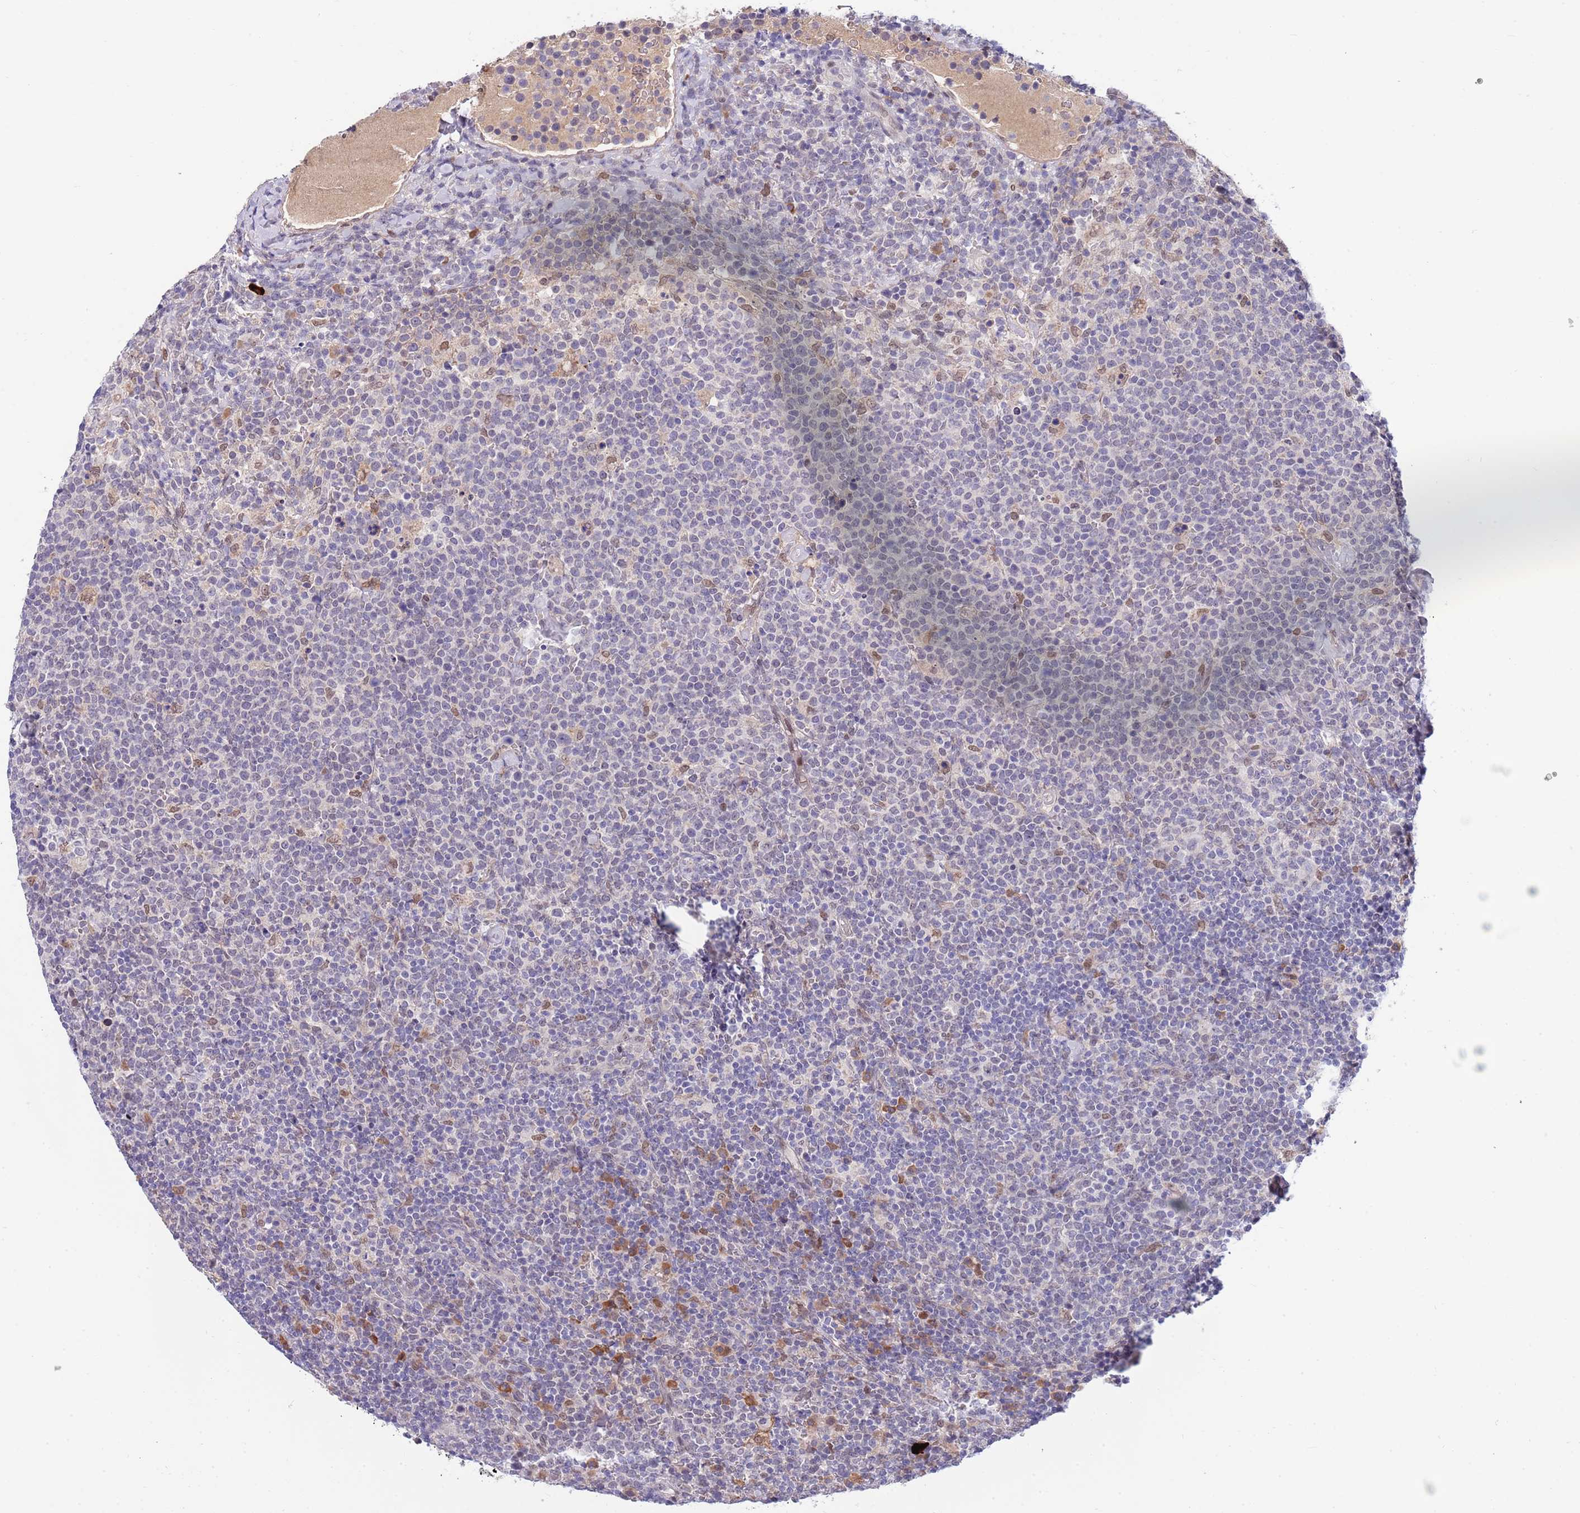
{"staining": {"intensity": "negative", "quantity": "none", "location": "none"}, "tissue": "lymphoma", "cell_type": "Tumor cells", "image_type": "cancer", "snomed": [{"axis": "morphology", "description": "Malignant lymphoma, non-Hodgkin's type, High grade"}, {"axis": "topography", "description": "Lymph node"}], "caption": "This image is of lymphoma stained with immunohistochemistry to label a protein in brown with the nuclei are counter-stained blue. There is no staining in tumor cells.", "gene": "NLRP6", "patient": {"sex": "male", "age": 61}}